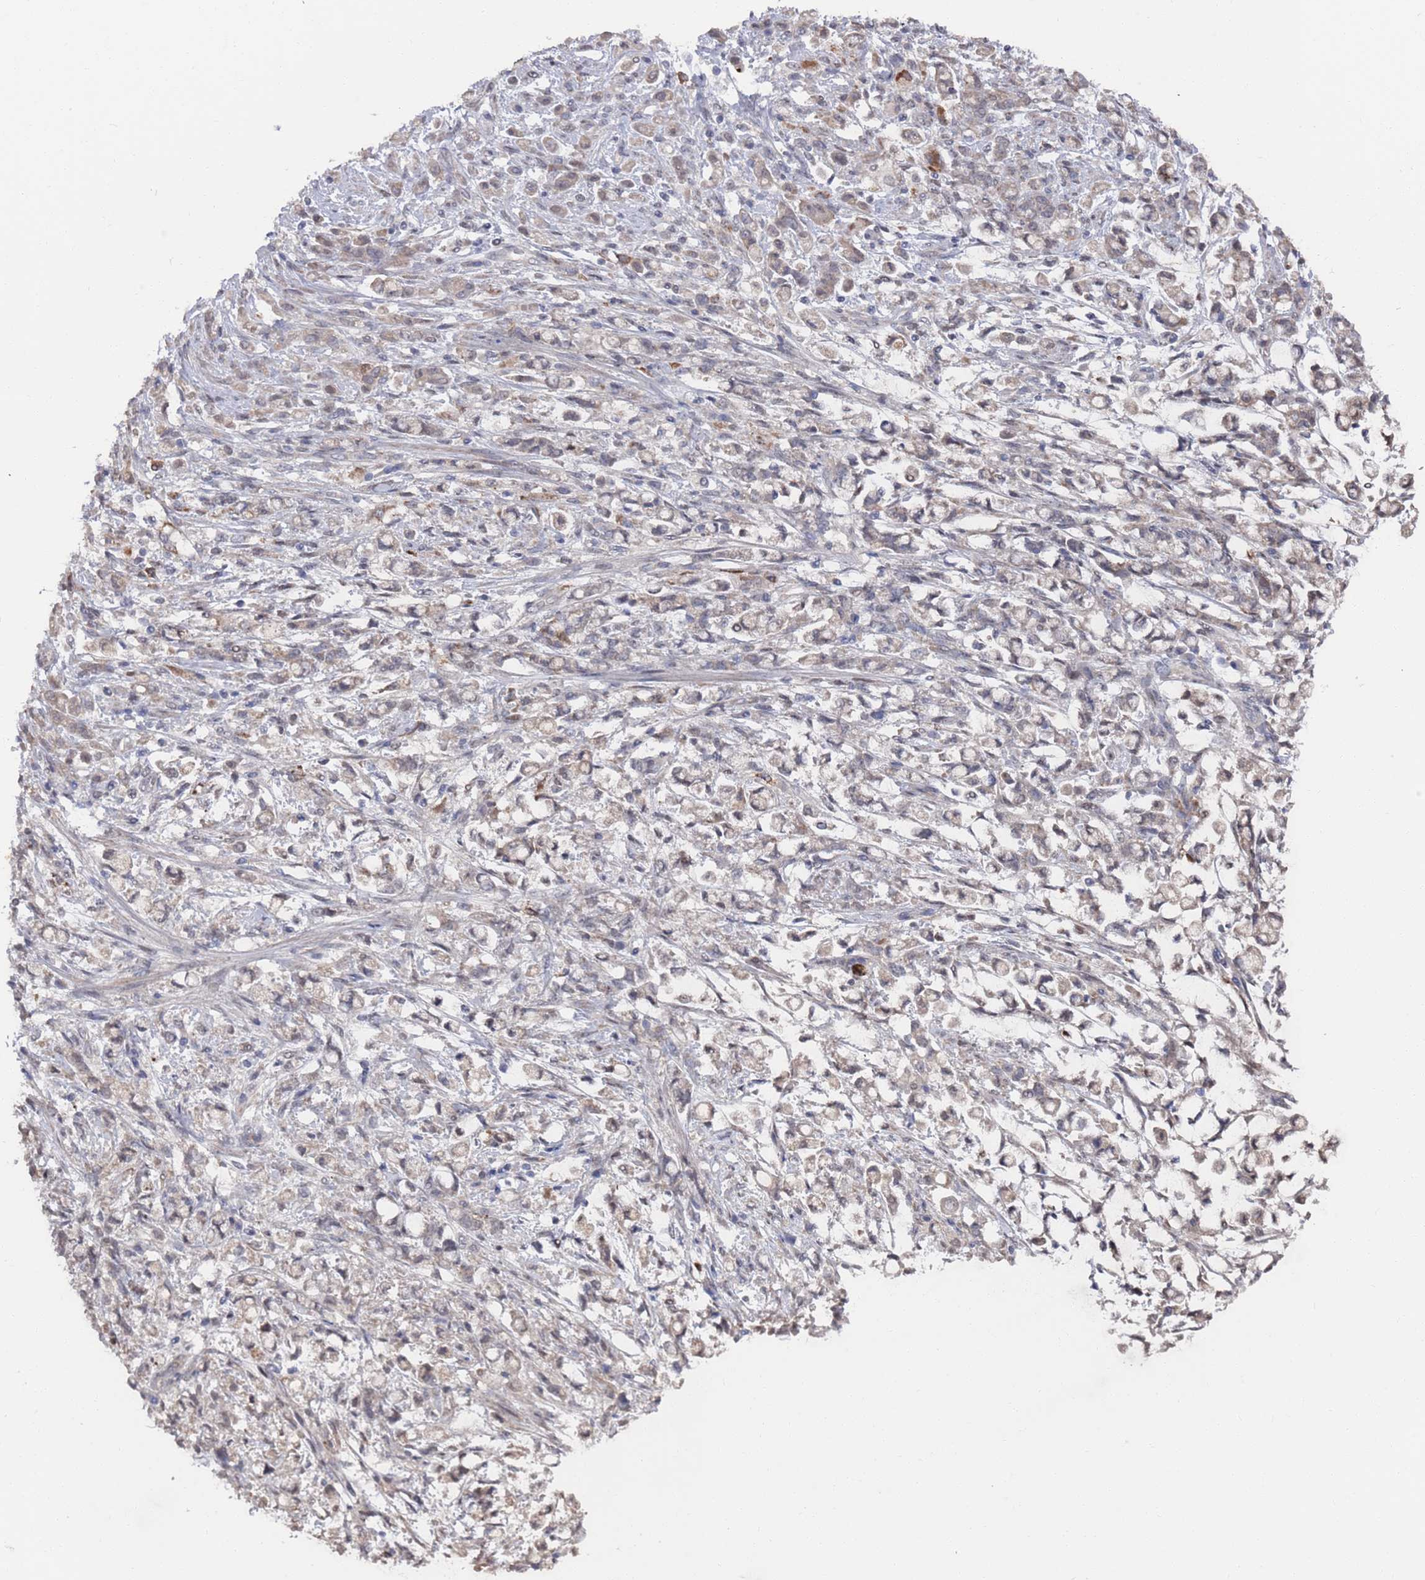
{"staining": {"intensity": "weak", "quantity": "<25%", "location": "cytoplasmic/membranous"}, "tissue": "stomach cancer", "cell_type": "Tumor cells", "image_type": "cancer", "snomed": [{"axis": "morphology", "description": "Adenocarcinoma, NOS"}, {"axis": "topography", "description": "Stomach"}], "caption": "Micrograph shows no significant protein positivity in tumor cells of stomach cancer (adenocarcinoma).", "gene": "DGKD", "patient": {"sex": "female", "age": 60}}